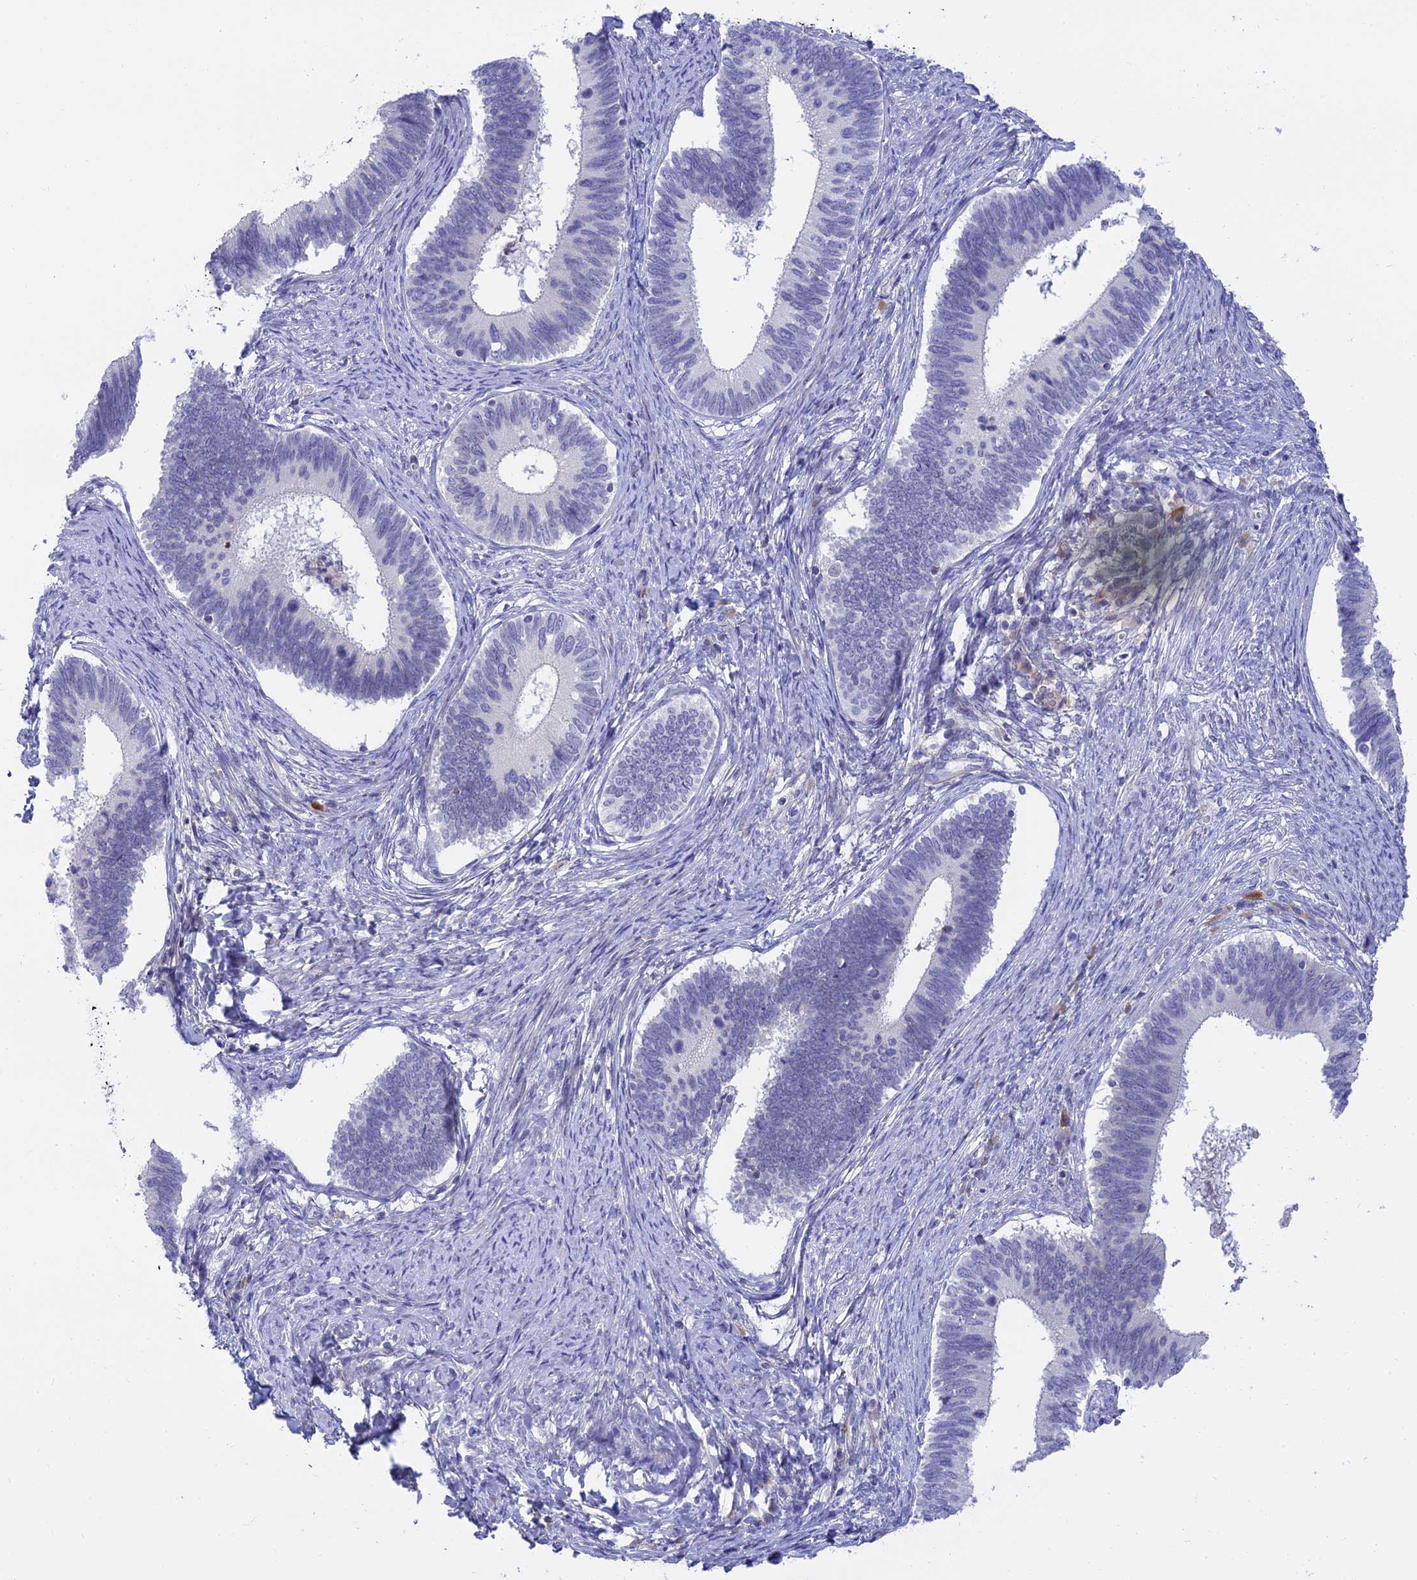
{"staining": {"intensity": "negative", "quantity": "none", "location": "none"}, "tissue": "cervical cancer", "cell_type": "Tumor cells", "image_type": "cancer", "snomed": [{"axis": "morphology", "description": "Adenocarcinoma, NOS"}, {"axis": "topography", "description": "Cervix"}], "caption": "Tumor cells show no significant expression in cervical cancer (adenocarcinoma).", "gene": "MBD3L1", "patient": {"sex": "female", "age": 42}}